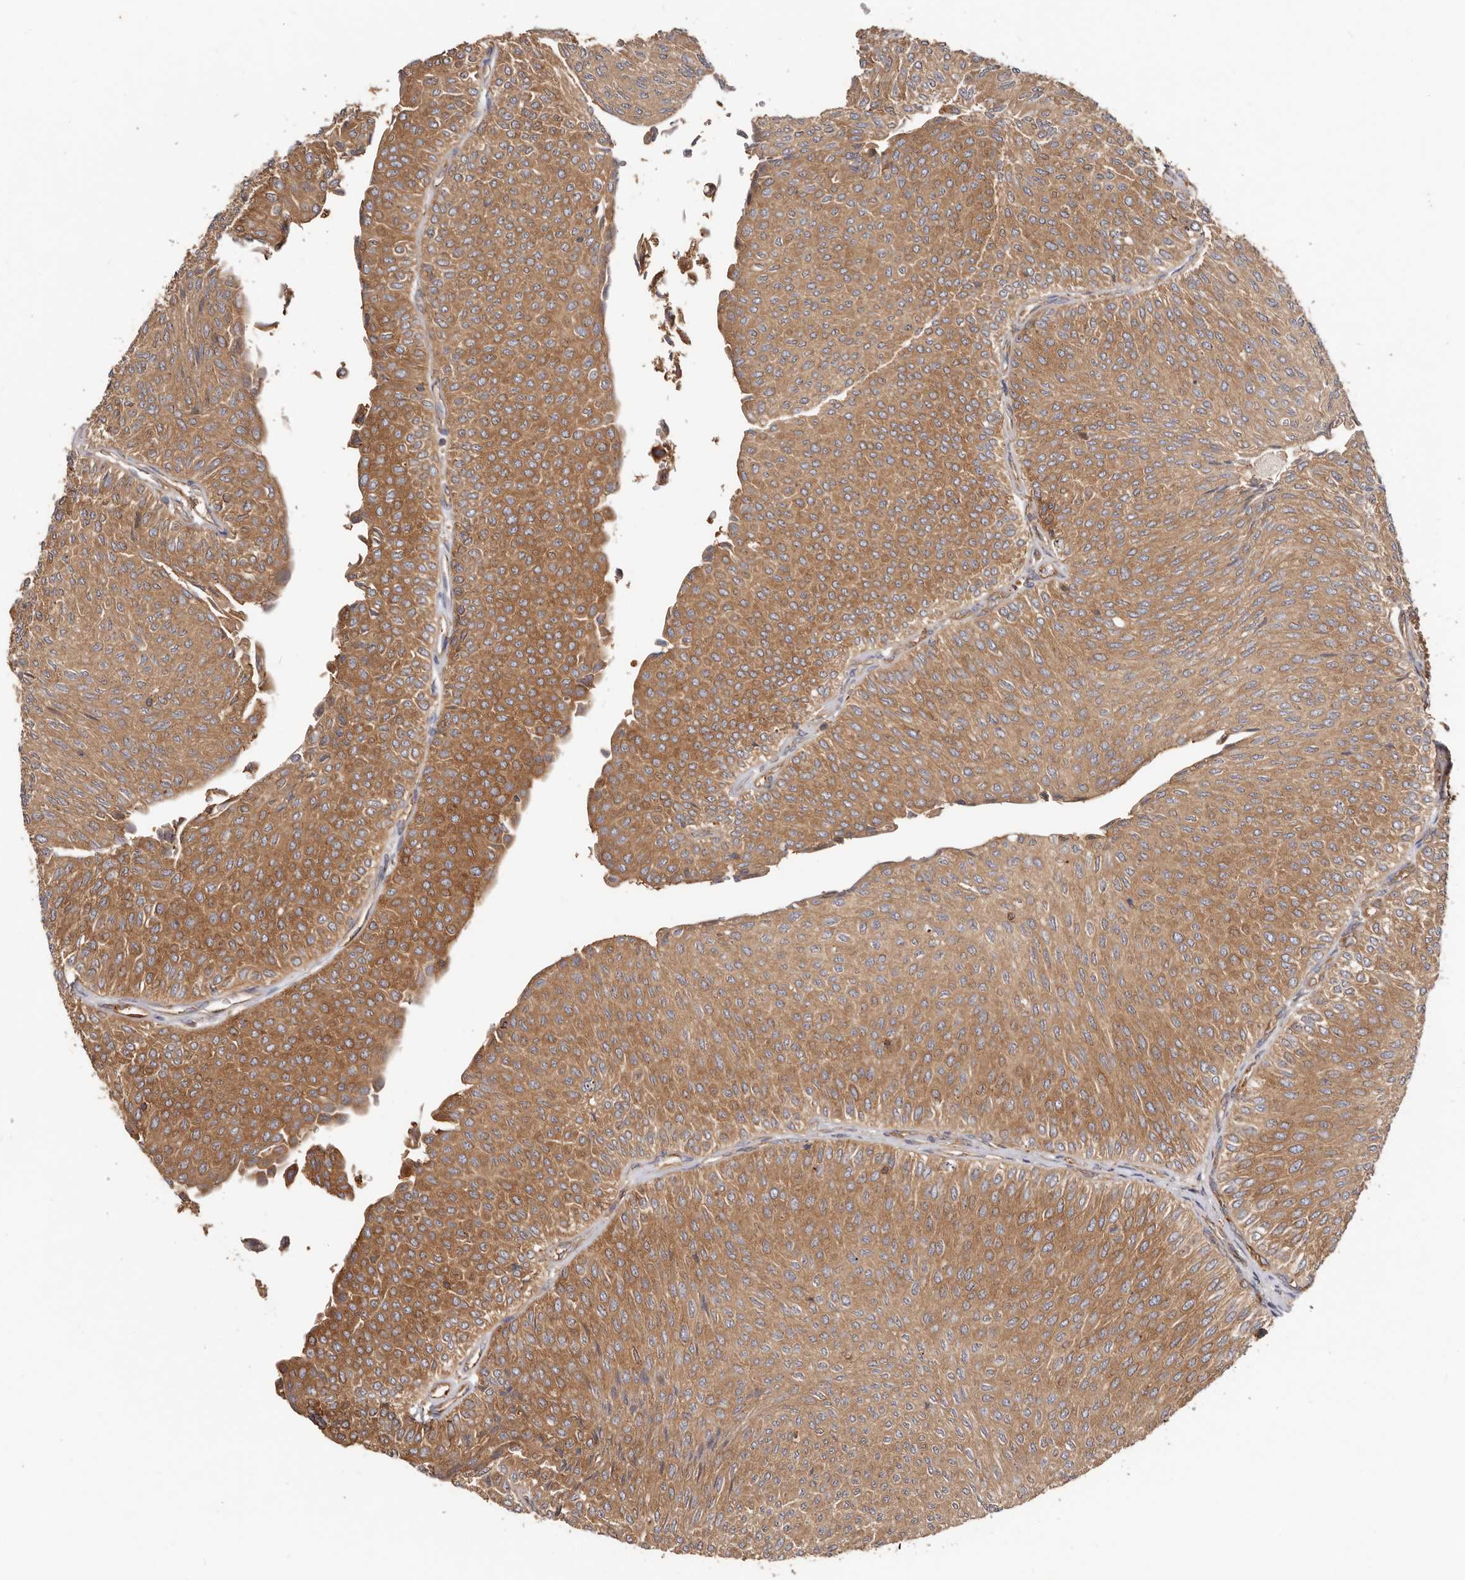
{"staining": {"intensity": "strong", "quantity": ">75%", "location": "cytoplasmic/membranous"}, "tissue": "urothelial cancer", "cell_type": "Tumor cells", "image_type": "cancer", "snomed": [{"axis": "morphology", "description": "Urothelial carcinoma, Low grade"}, {"axis": "topography", "description": "Urinary bladder"}], "caption": "Urothelial cancer was stained to show a protein in brown. There is high levels of strong cytoplasmic/membranous expression in approximately >75% of tumor cells.", "gene": "EPRS1", "patient": {"sex": "male", "age": 78}}